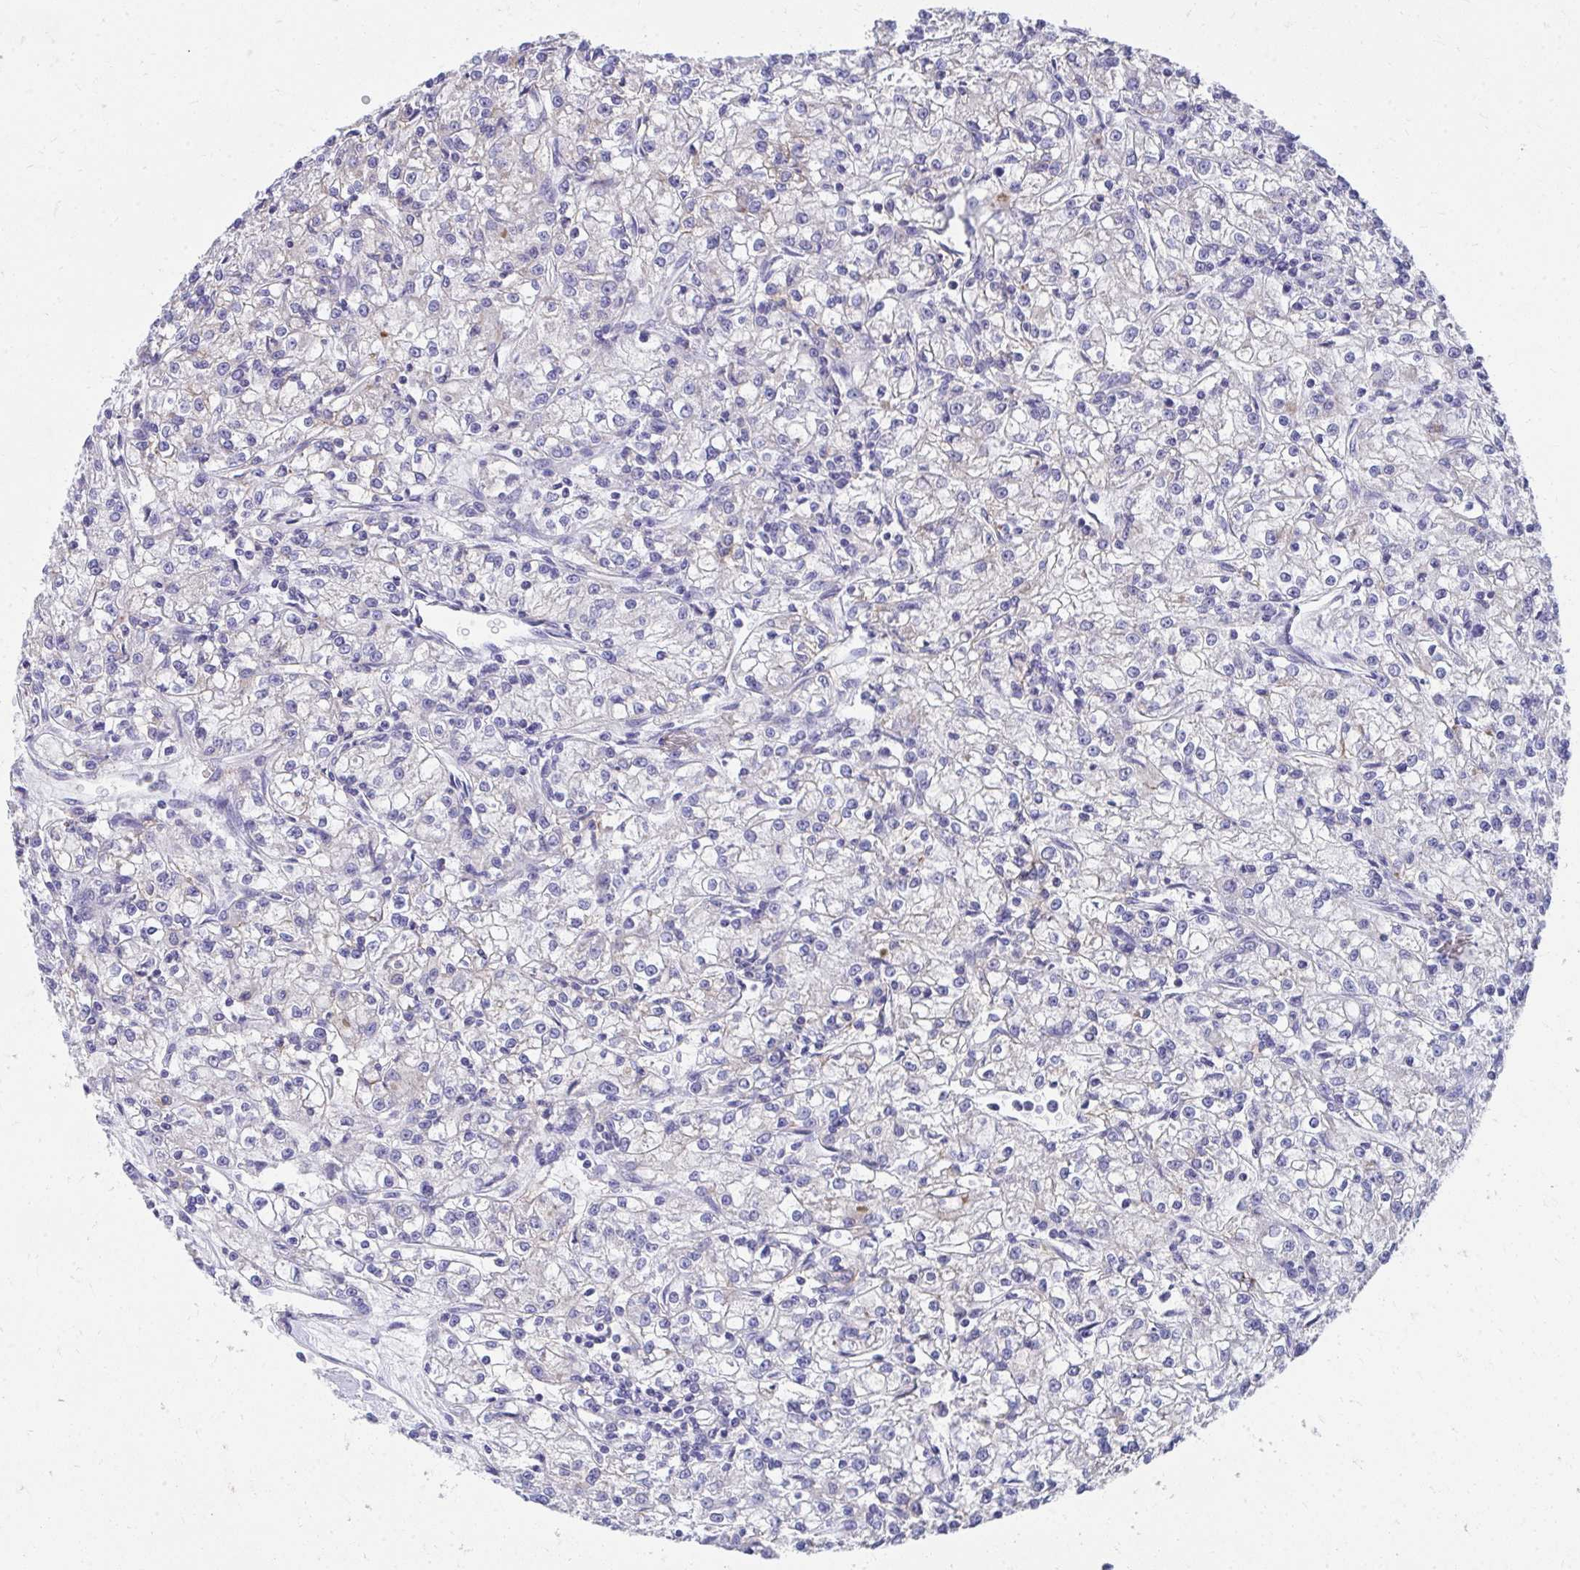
{"staining": {"intensity": "negative", "quantity": "none", "location": "none"}, "tissue": "renal cancer", "cell_type": "Tumor cells", "image_type": "cancer", "snomed": [{"axis": "morphology", "description": "Adenocarcinoma, NOS"}, {"axis": "topography", "description": "Kidney"}], "caption": "Renal cancer (adenocarcinoma) was stained to show a protein in brown. There is no significant expression in tumor cells.", "gene": "TMPRSS2", "patient": {"sex": "female", "age": 59}}